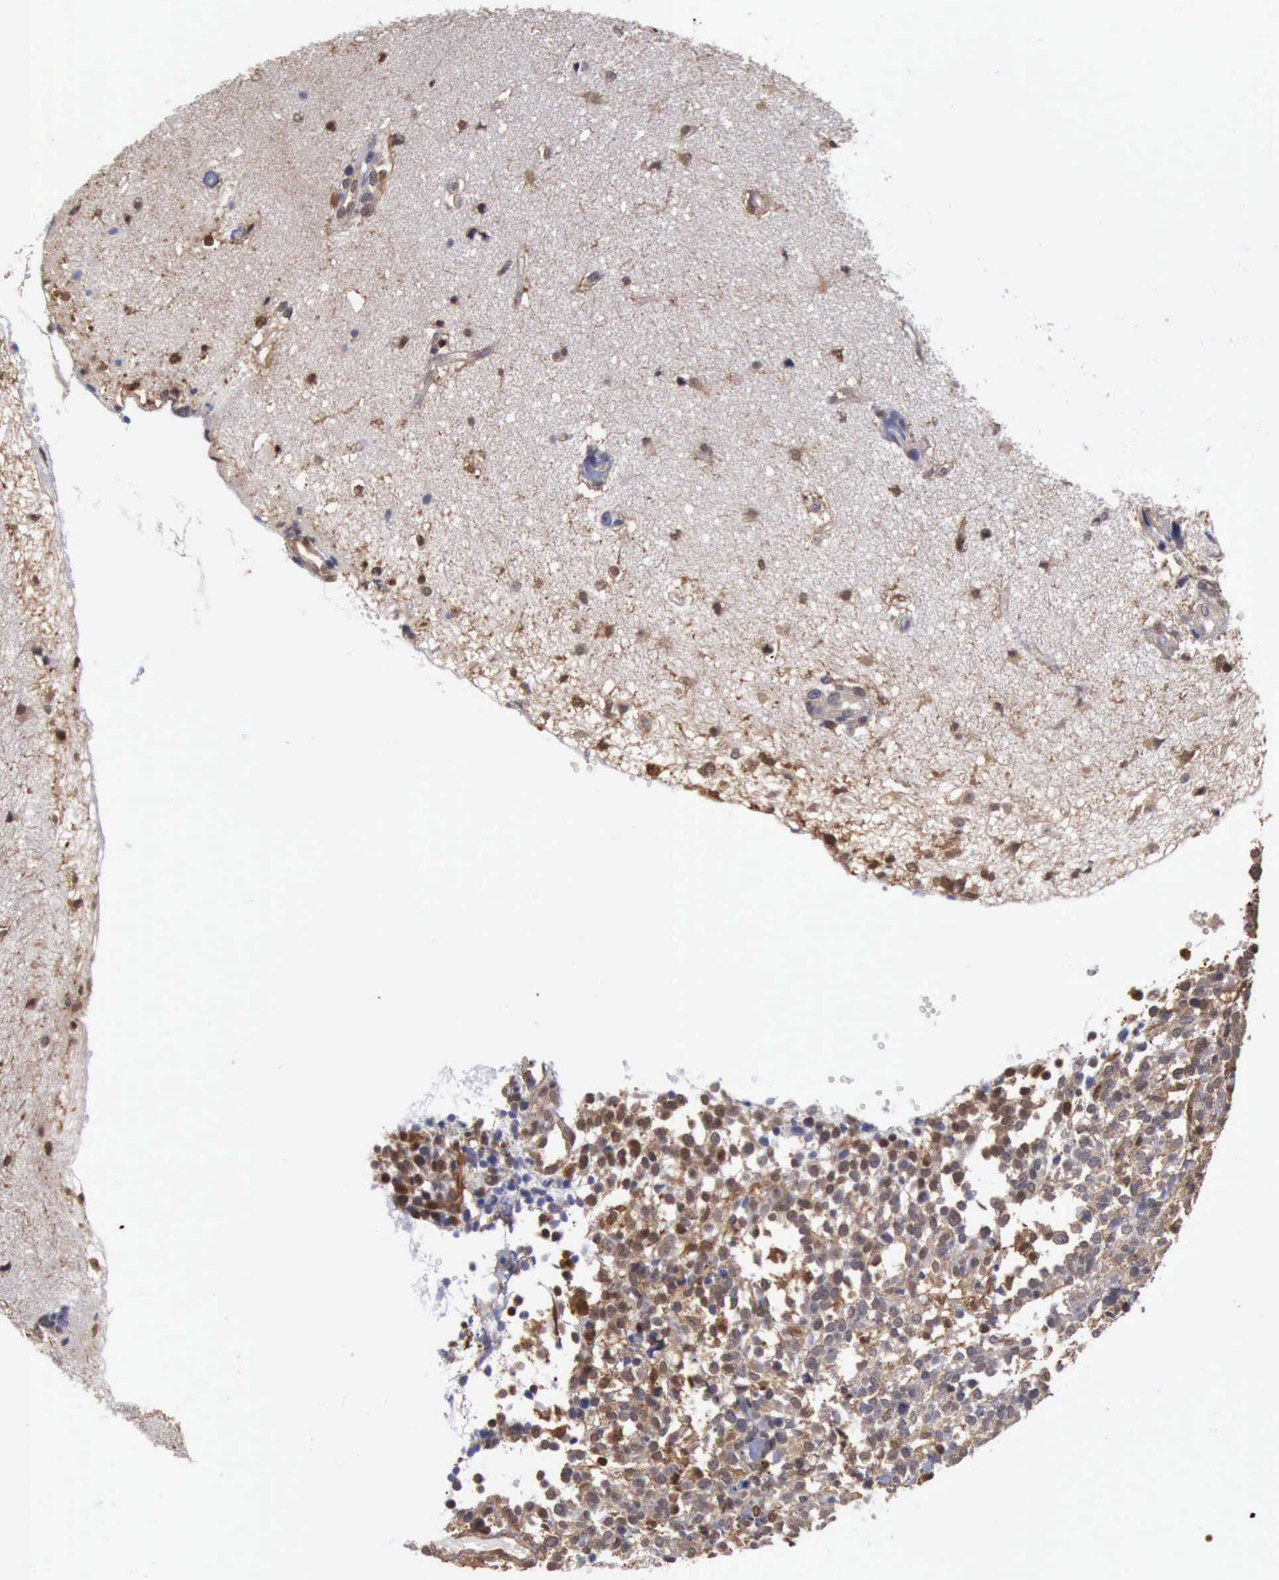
{"staining": {"intensity": "moderate", "quantity": "<25%", "location": "nuclear"}, "tissue": "glioma", "cell_type": "Tumor cells", "image_type": "cancer", "snomed": [{"axis": "morphology", "description": "Glioma, malignant, High grade"}, {"axis": "topography", "description": "Brain"}], "caption": "A micrograph of malignant glioma (high-grade) stained for a protein demonstrates moderate nuclear brown staining in tumor cells.", "gene": "STAT1", "patient": {"sex": "male", "age": 66}}